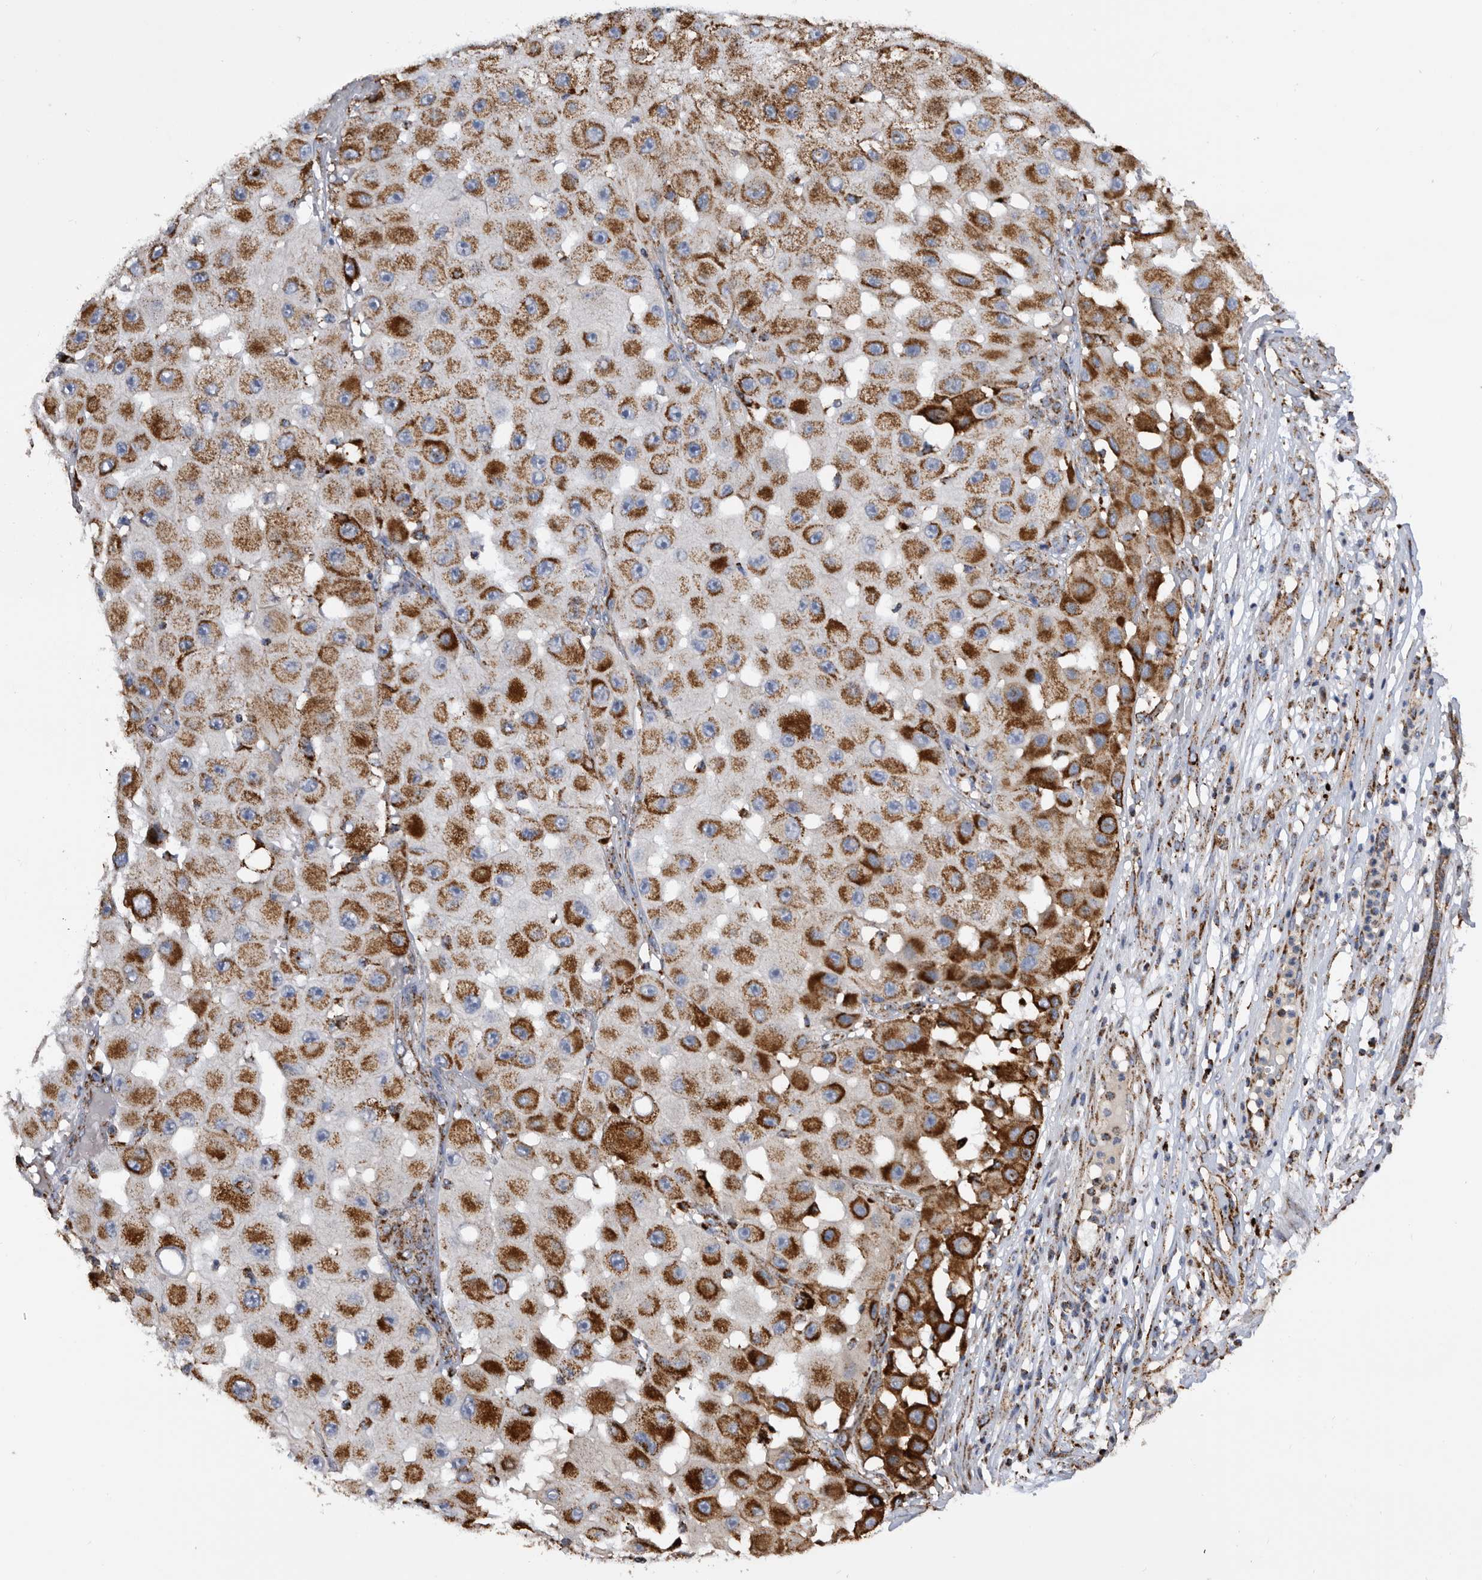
{"staining": {"intensity": "strong", "quantity": ">75%", "location": "cytoplasmic/membranous"}, "tissue": "melanoma", "cell_type": "Tumor cells", "image_type": "cancer", "snomed": [{"axis": "morphology", "description": "Malignant melanoma, NOS"}, {"axis": "topography", "description": "Skin"}], "caption": "This micrograph exhibits IHC staining of human melanoma, with high strong cytoplasmic/membranous staining in about >75% of tumor cells.", "gene": "WFDC1", "patient": {"sex": "female", "age": 81}}